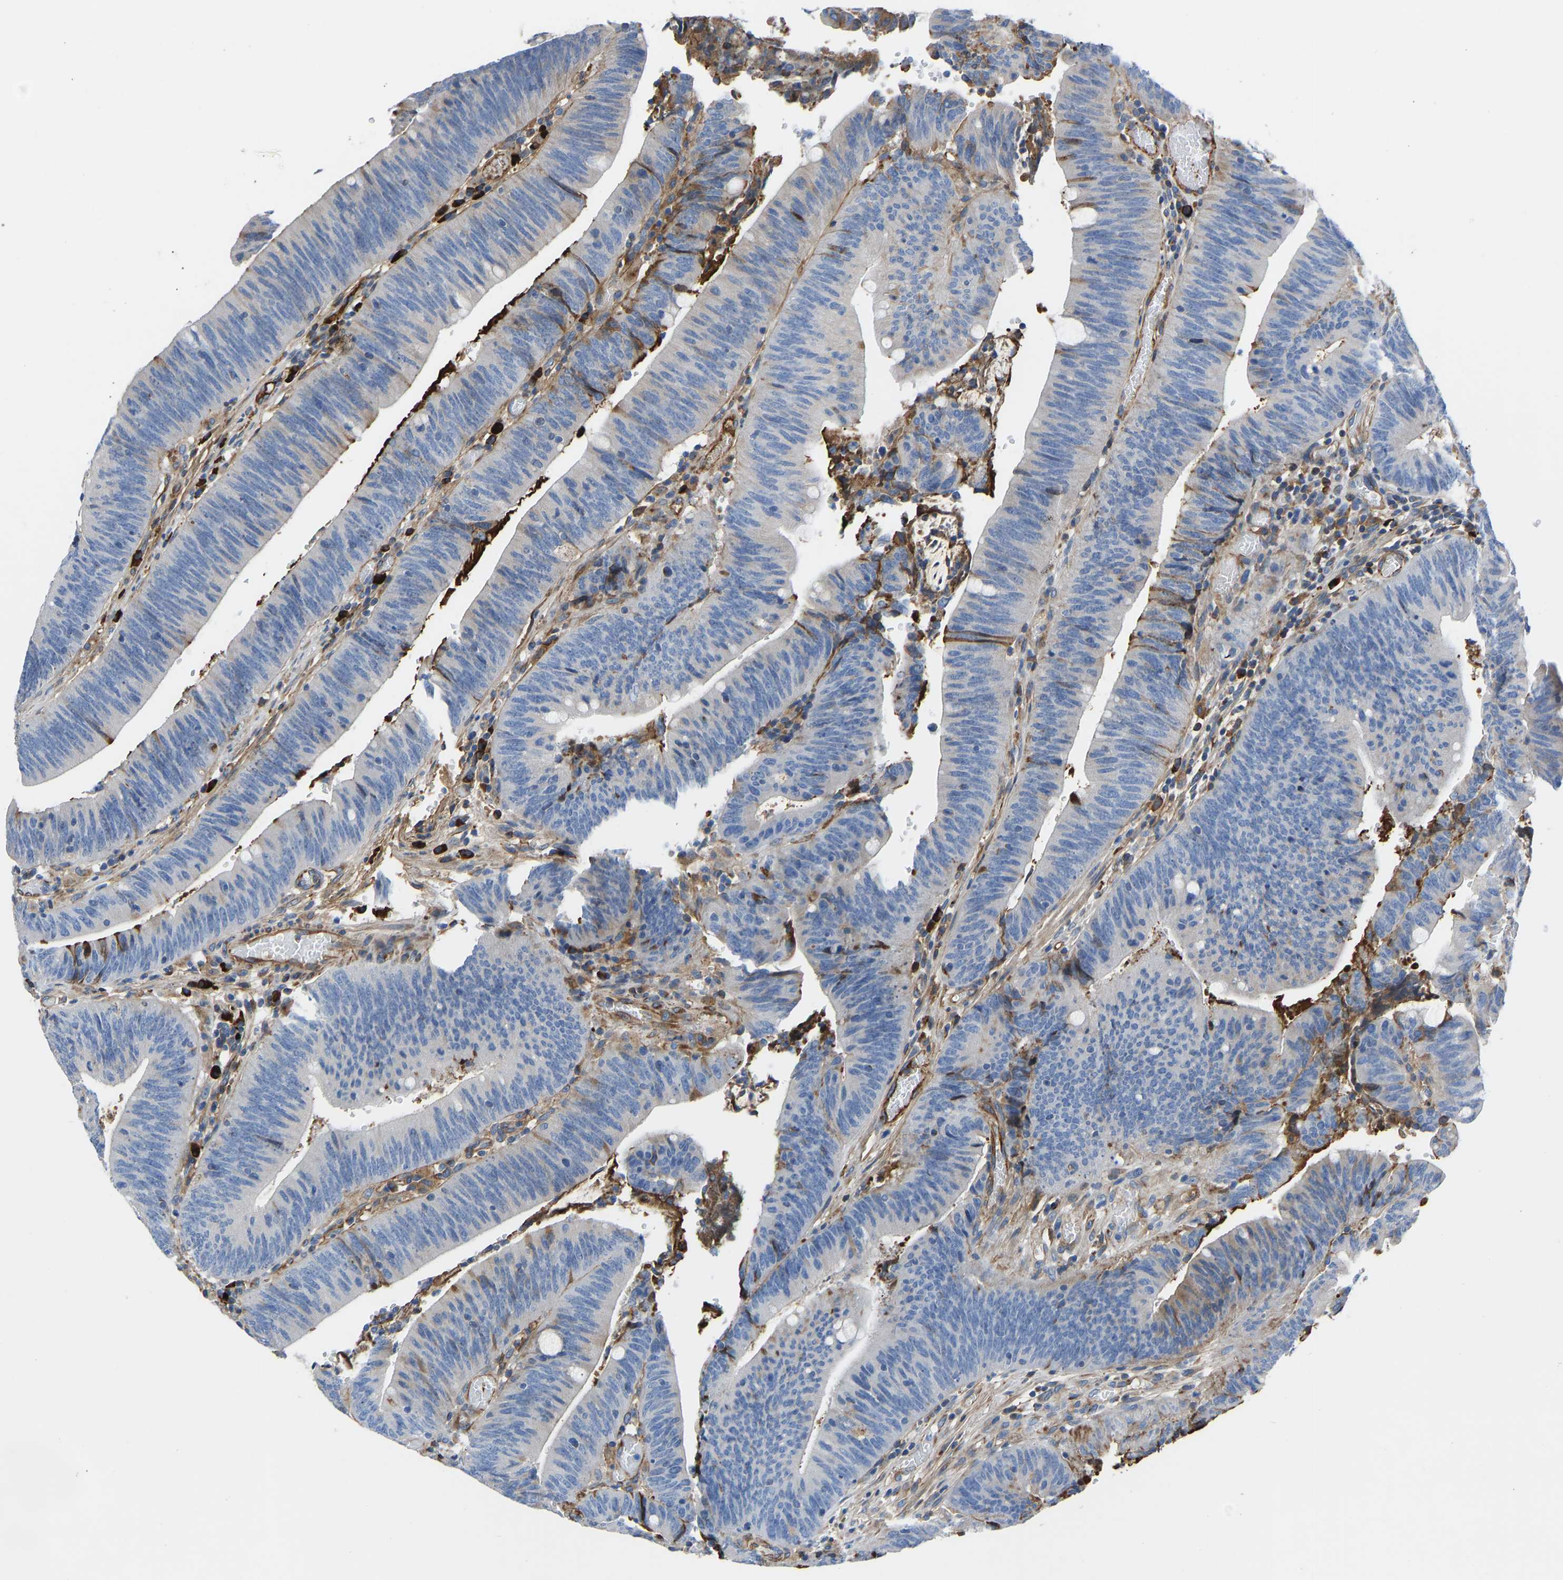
{"staining": {"intensity": "negative", "quantity": "none", "location": "none"}, "tissue": "colorectal cancer", "cell_type": "Tumor cells", "image_type": "cancer", "snomed": [{"axis": "morphology", "description": "Normal tissue, NOS"}, {"axis": "morphology", "description": "Adenocarcinoma, NOS"}, {"axis": "topography", "description": "Rectum"}], "caption": "A micrograph of colorectal cancer stained for a protein reveals no brown staining in tumor cells.", "gene": "HSPG2", "patient": {"sex": "female", "age": 66}}